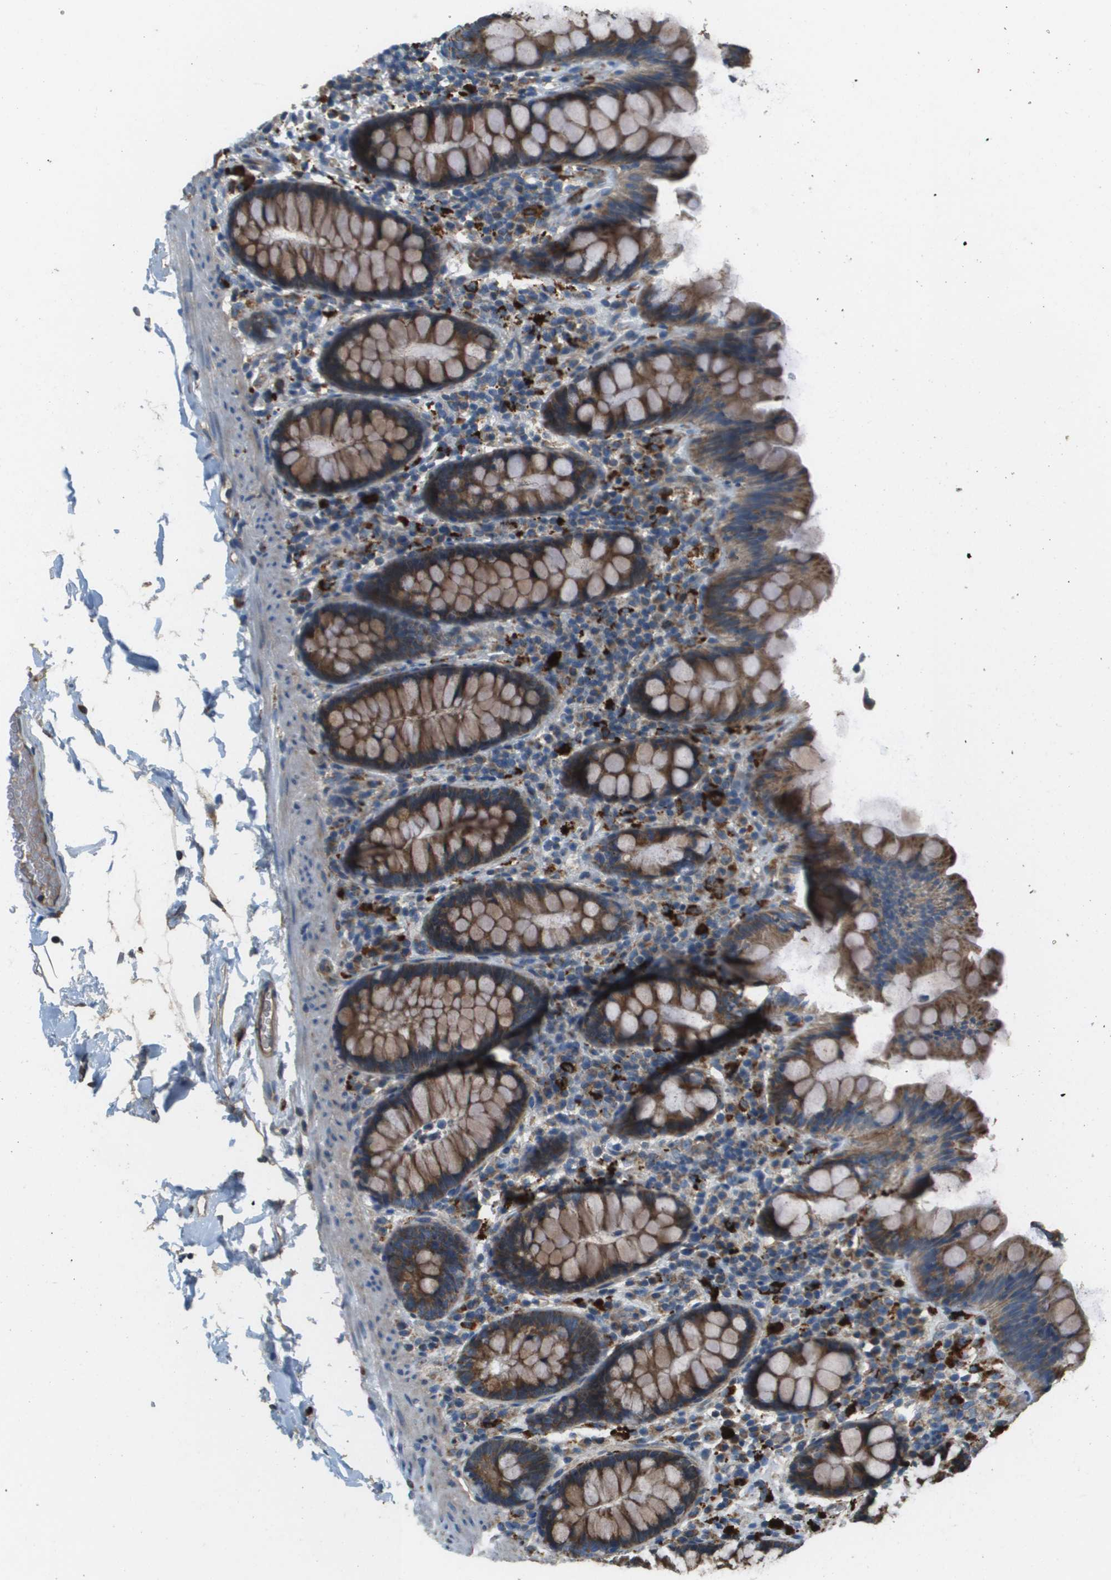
{"staining": {"intensity": "moderate", "quantity": ">75%", "location": "cytoplasmic/membranous"}, "tissue": "colon", "cell_type": "Endothelial cells", "image_type": "normal", "snomed": [{"axis": "morphology", "description": "Normal tissue, NOS"}, {"axis": "topography", "description": "Colon"}], "caption": "This histopathology image shows benign colon stained with IHC to label a protein in brown. The cytoplasmic/membranous of endothelial cells show moderate positivity for the protein. Nuclei are counter-stained blue.", "gene": "NRK", "patient": {"sex": "female", "age": 80}}